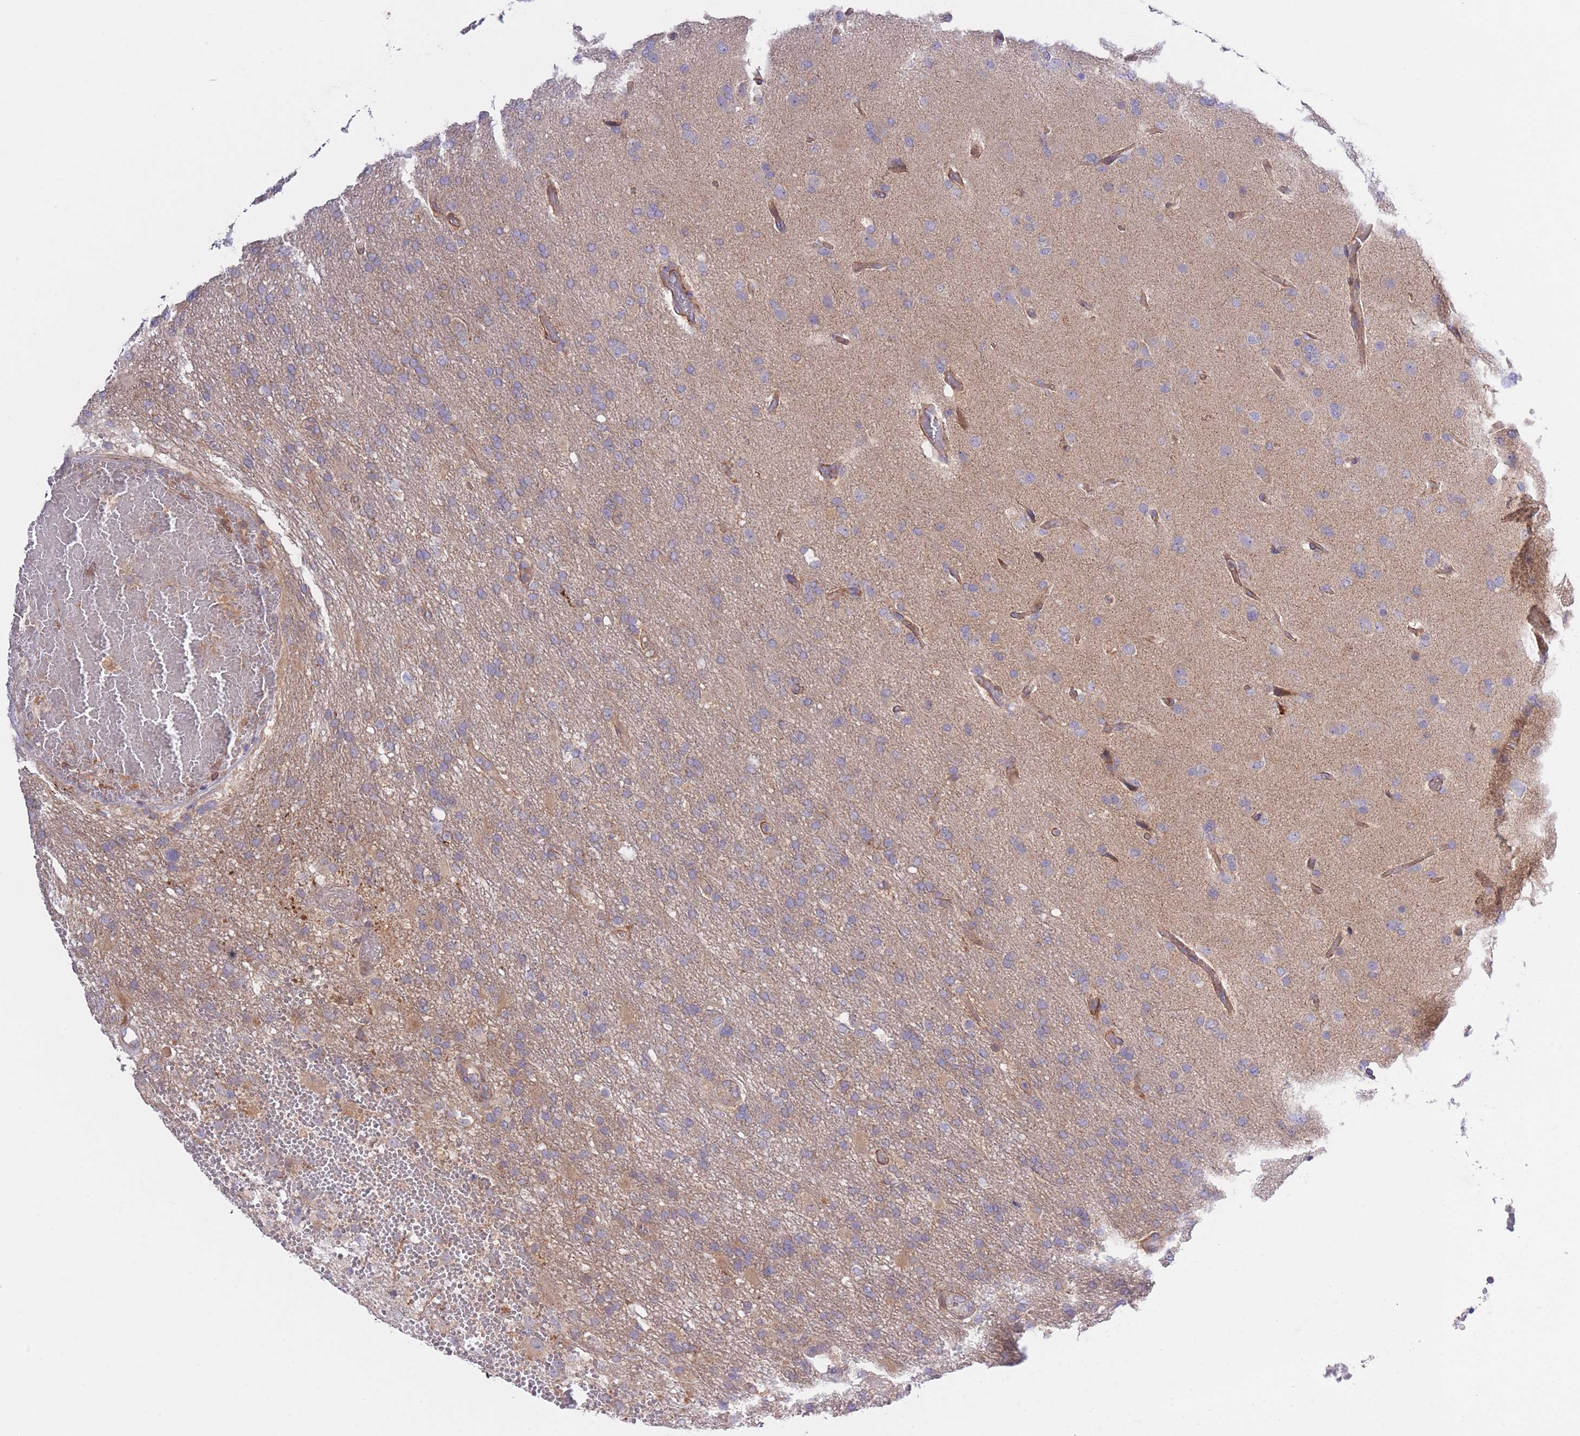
{"staining": {"intensity": "negative", "quantity": "none", "location": "none"}, "tissue": "glioma", "cell_type": "Tumor cells", "image_type": "cancer", "snomed": [{"axis": "morphology", "description": "Glioma, malignant, High grade"}, {"axis": "topography", "description": "Brain"}], "caption": "High power microscopy micrograph of an immunohistochemistry (IHC) photomicrograph of glioma, revealing no significant positivity in tumor cells.", "gene": "CHAC1", "patient": {"sex": "female", "age": 74}}